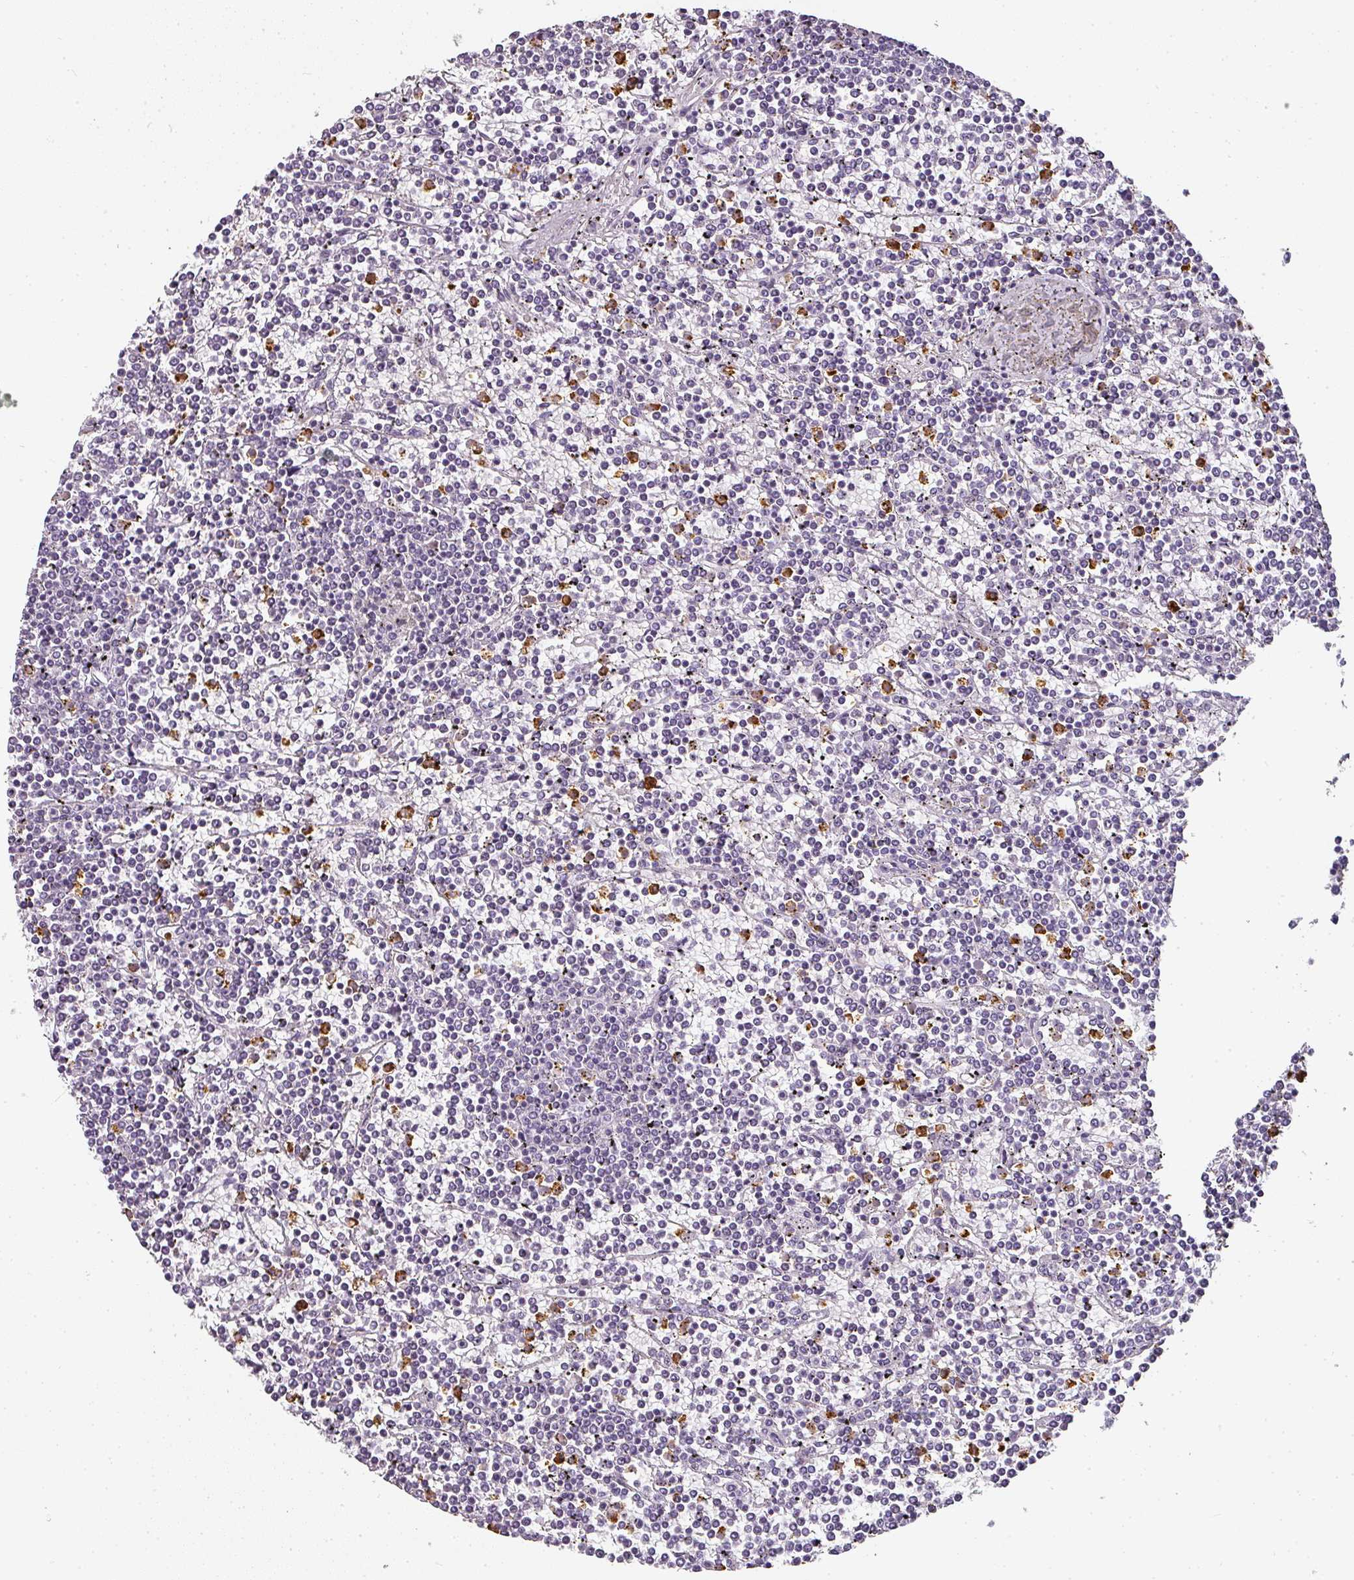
{"staining": {"intensity": "negative", "quantity": "none", "location": "none"}, "tissue": "lymphoma", "cell_type": "Tumor cells", "image_type": "cancer", "snomed": [{"axis": "morphology", "description": "Malignant lymphoma, non-Hodgkin's type, Low grade"}, {"axis": "topography", "description": "Spleen"}], "caption": "Tumor cells show no significant positivity in low-grade malignant lymphoma, non-Hodgkin's type.", "gene": "CAMP", "patient": {"sex": "female", "age": 19}}